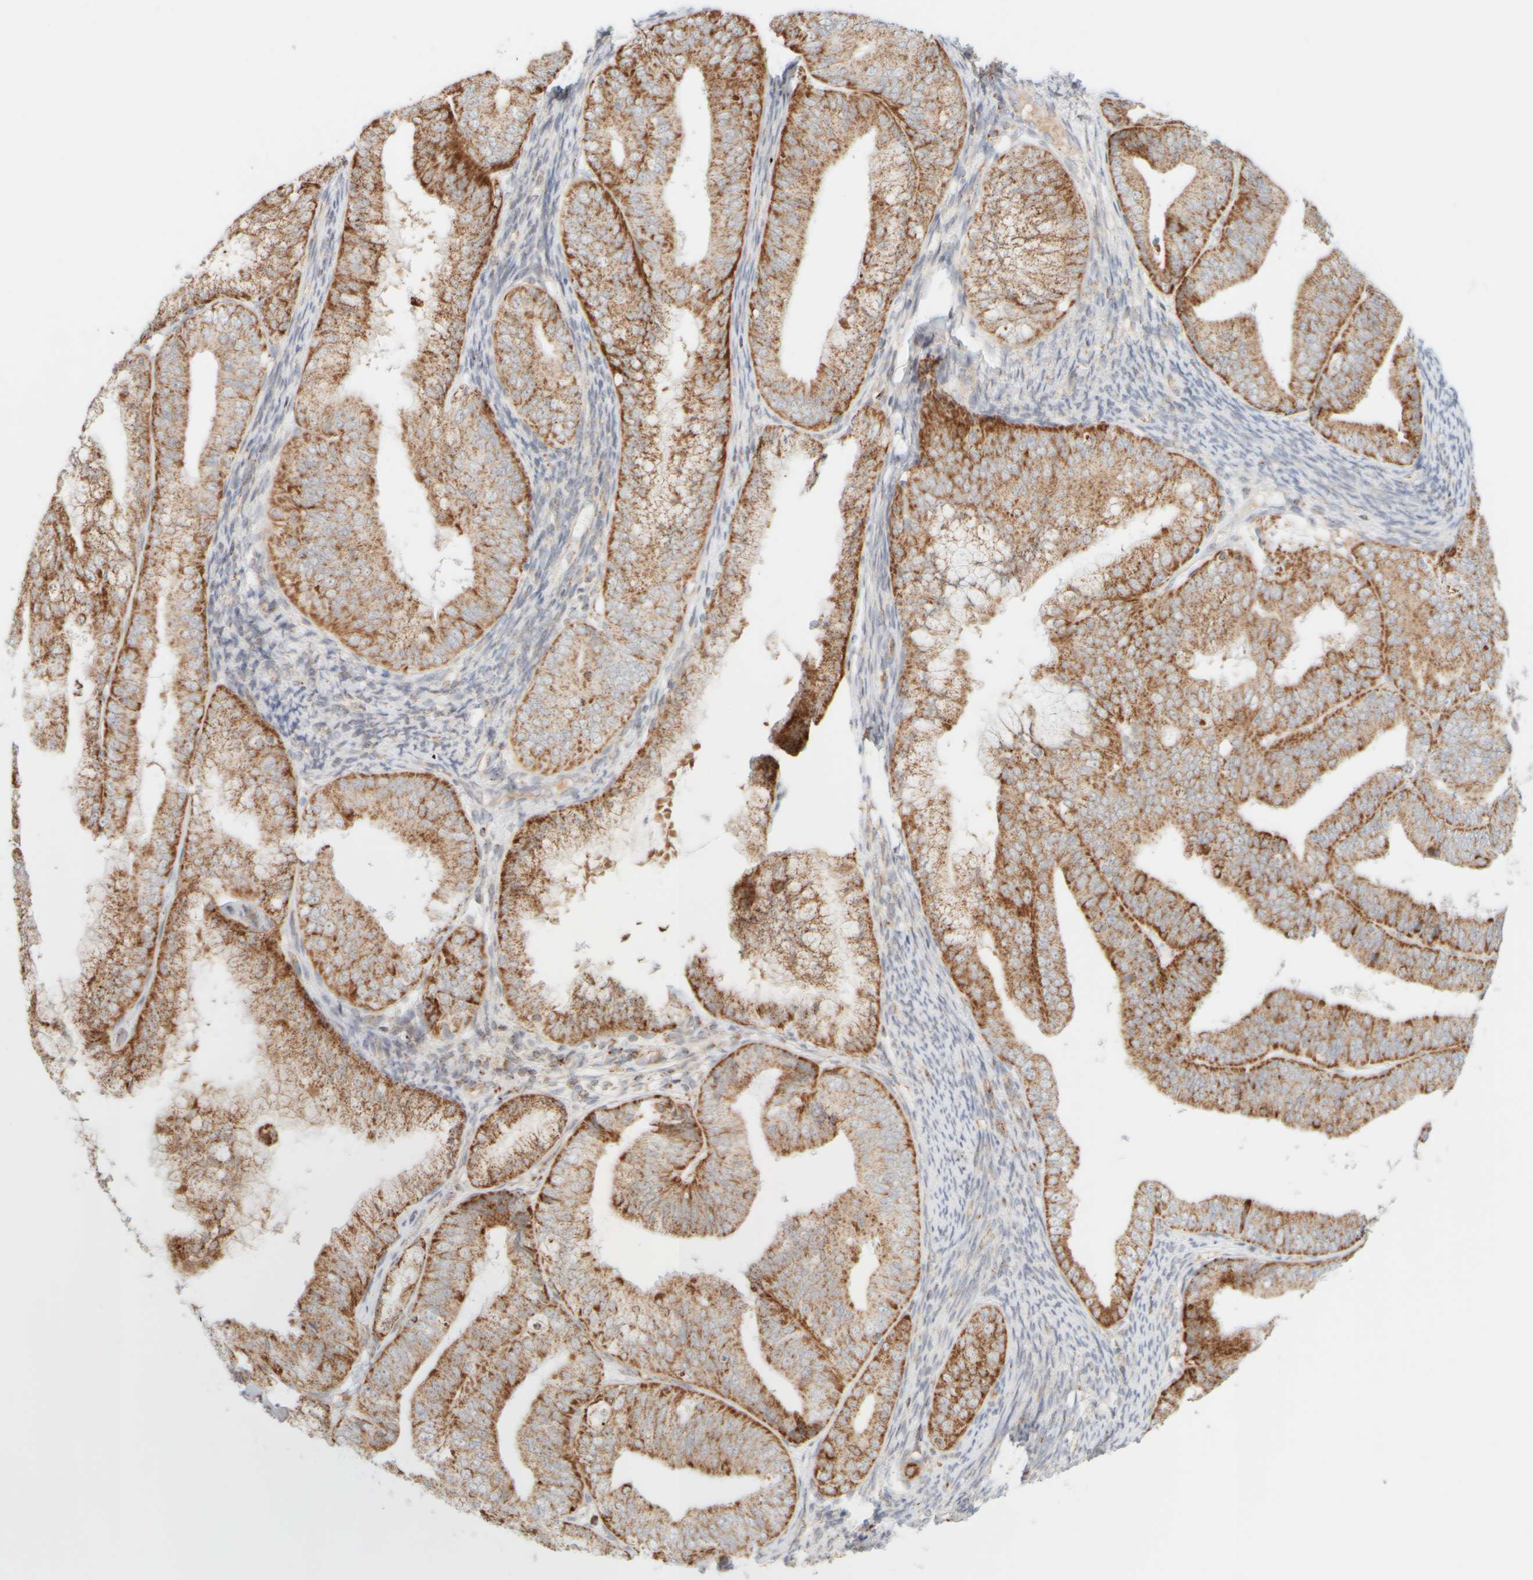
{"staining": {"intensity": "moderate", "quantity": ">75%", "location": "cytoplasmic/membranous"}, "tissue": "endometrial cancer", "cell_type": "Tumor cells", "image_type": "cancer", "snomed": [{"axis": "morphology", "description": "Adenocarcinoma, NOS"}, {"axis": "topography", "description": "Endometrium"}], "caption": "Immunohistochemistry (IHC) staining of endometrial cancer, which reveals medium levels of moderate cytoplasmic/membranous positivity in approximately >75% of tumor cells indicating moderate cytoplasmic/membranous protein positivity. The staining was performed using DAB (brown) for protein detection and nuclei were counterstained in hematoxylin (blue).", "gene": "PPM1K", "patient": {"sex": "female", "age": 63}}